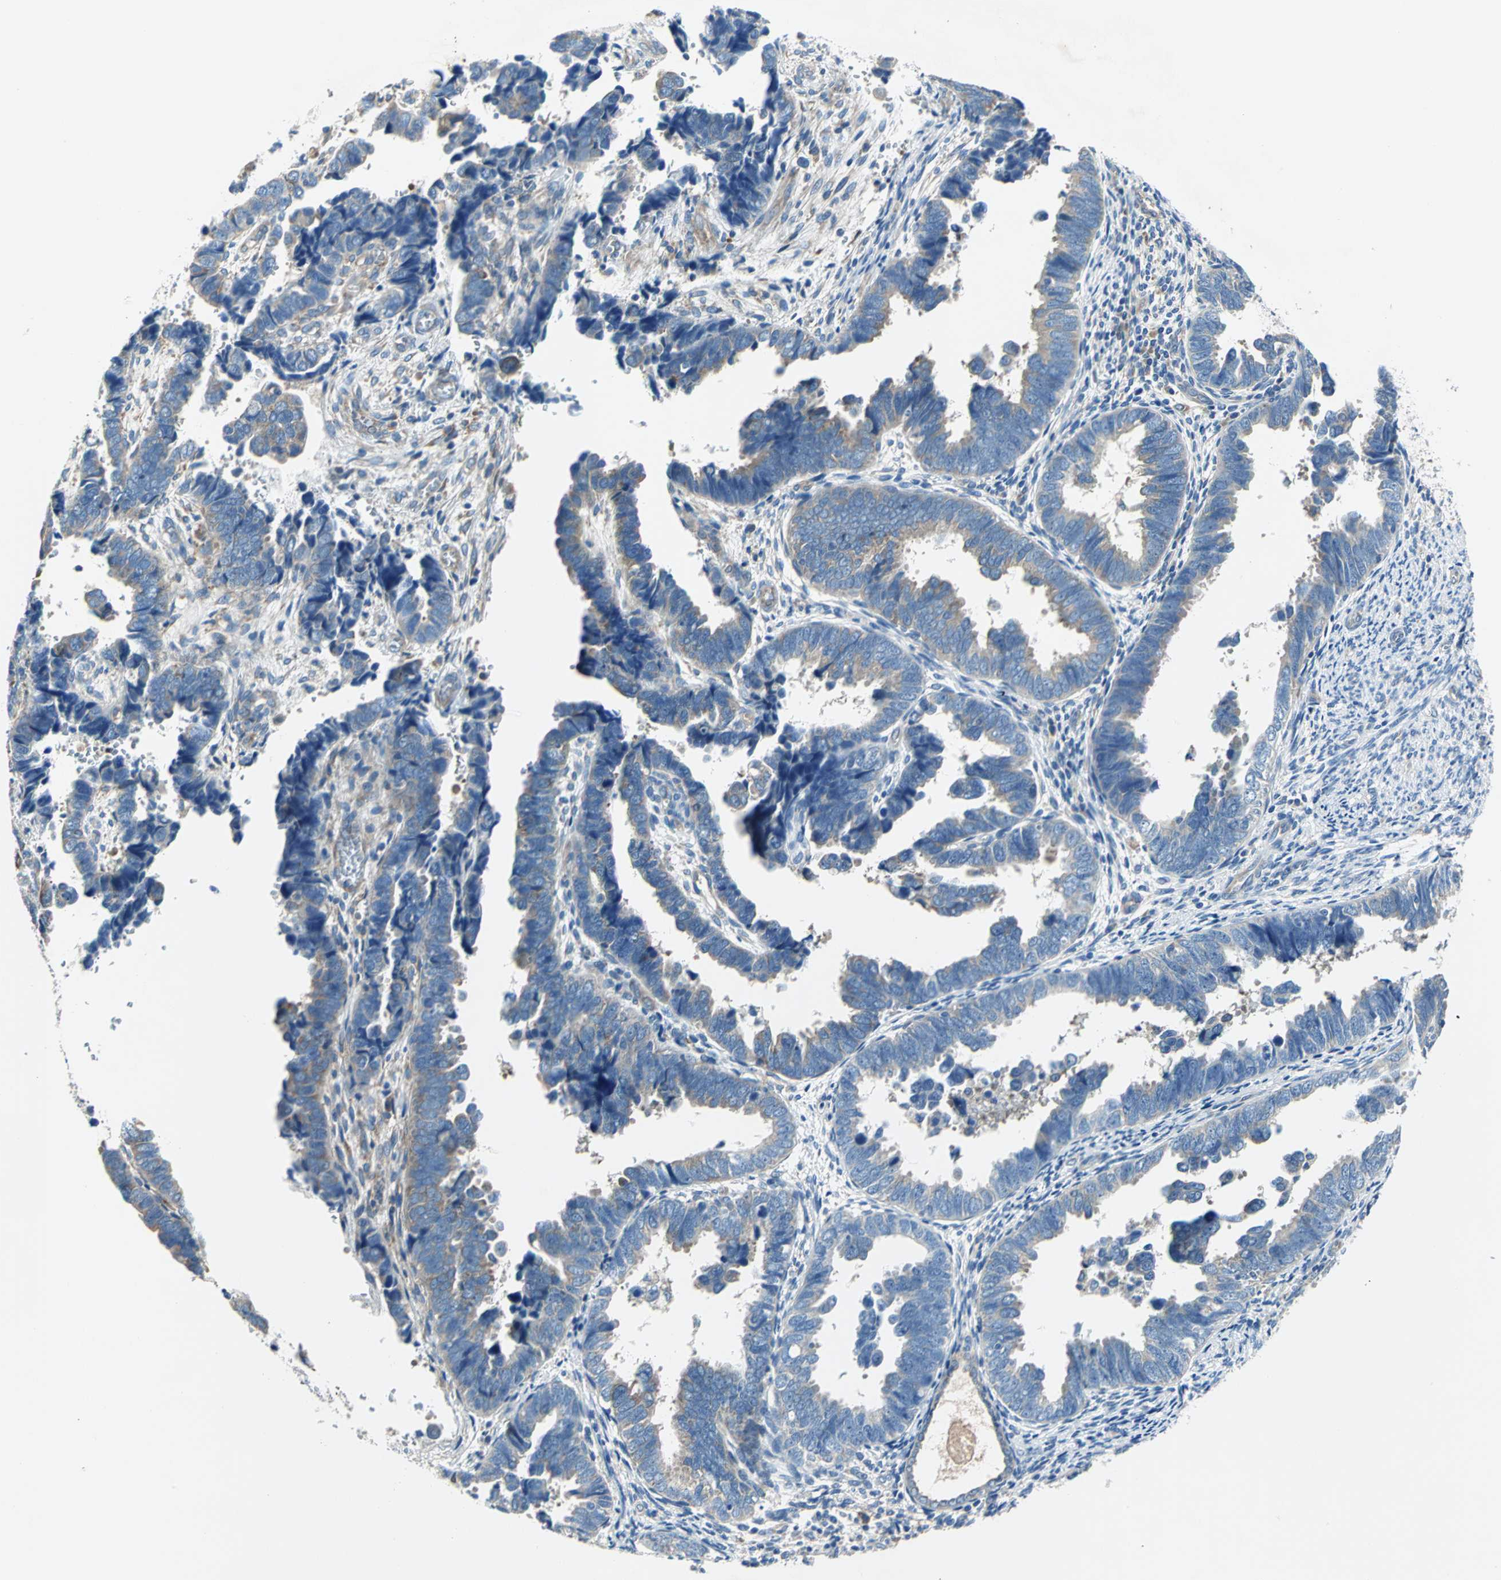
{"staining": {"intensity": "strong", "quantity": ">75%", "location": "cytoplasmic/membranous"}, "tissue": "endometrial cancer", "cell_type": "Tumor cells", "image_type": "cancer", "snomed": [{"axis": "morphology", "description": "Adenocarcinoma, NOS"}, {"axis": "topography", "description": "Endometrium"}], "caption": "Strong cytoplasmic/membranous protein positivity is seen in about >75% of tumor cells in adenocarcinoma (endometrial).", "gene": "TRIM25", "patient": {"sex": "female", "age": 75}}